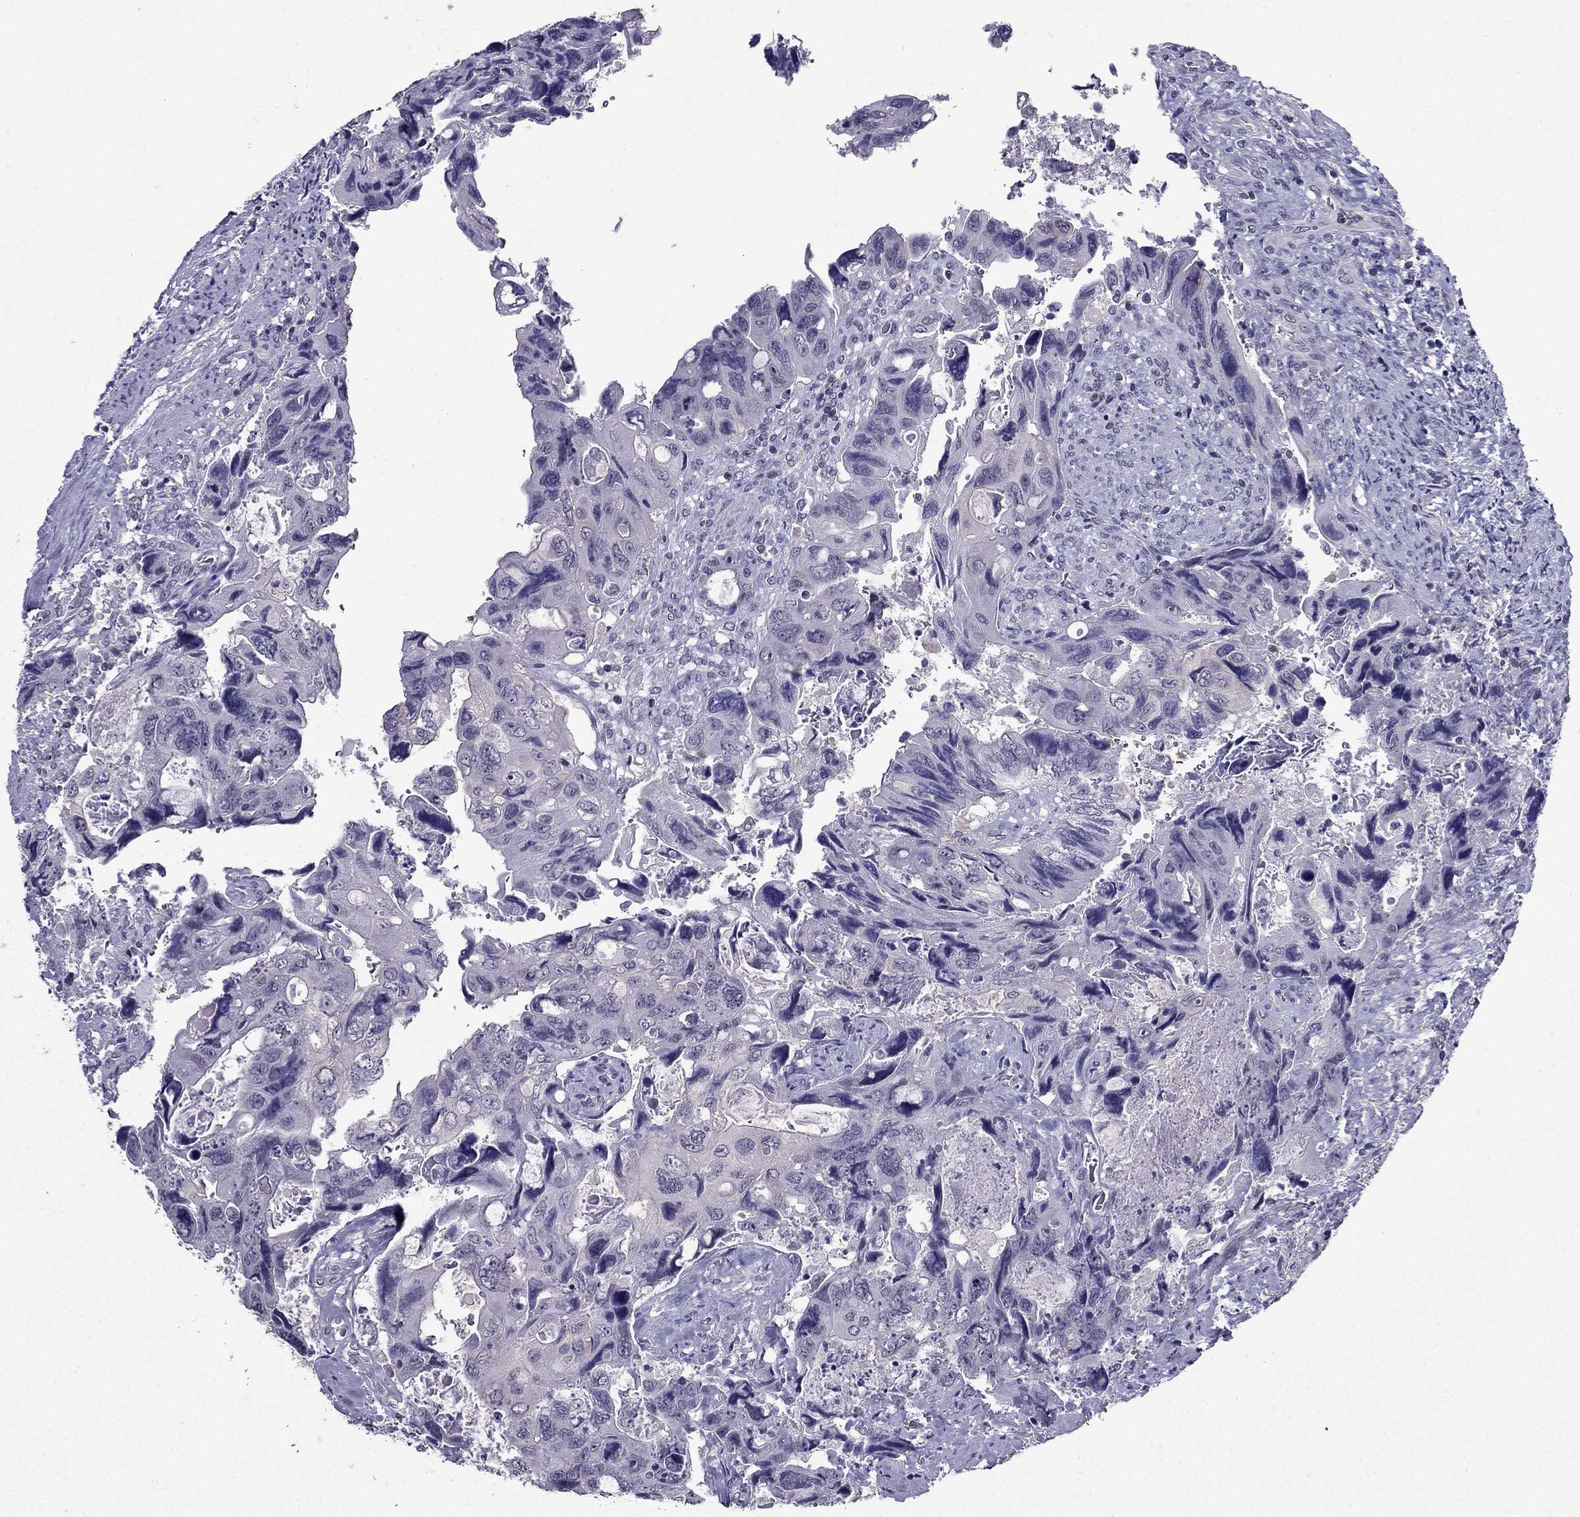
{"staining": {"intensity": "negative", "quantity": "none", "location": "none"}, "tissue": "colorectal cancer", "cell_type": "Tumor cells", "image_type": "cancer", "snomed": [{"axis": "morphology", "description": "Adenocarcinoma, NOS"}, {"axis": "topography", "description": "Rectum"}], "caption": "Immunohistochemistry of colorectal cancer (adenocarcinoma) reveals no positivity in tumor cells.", "gene": "AAK1", "patient": {"sex": "male", "age": 62}}